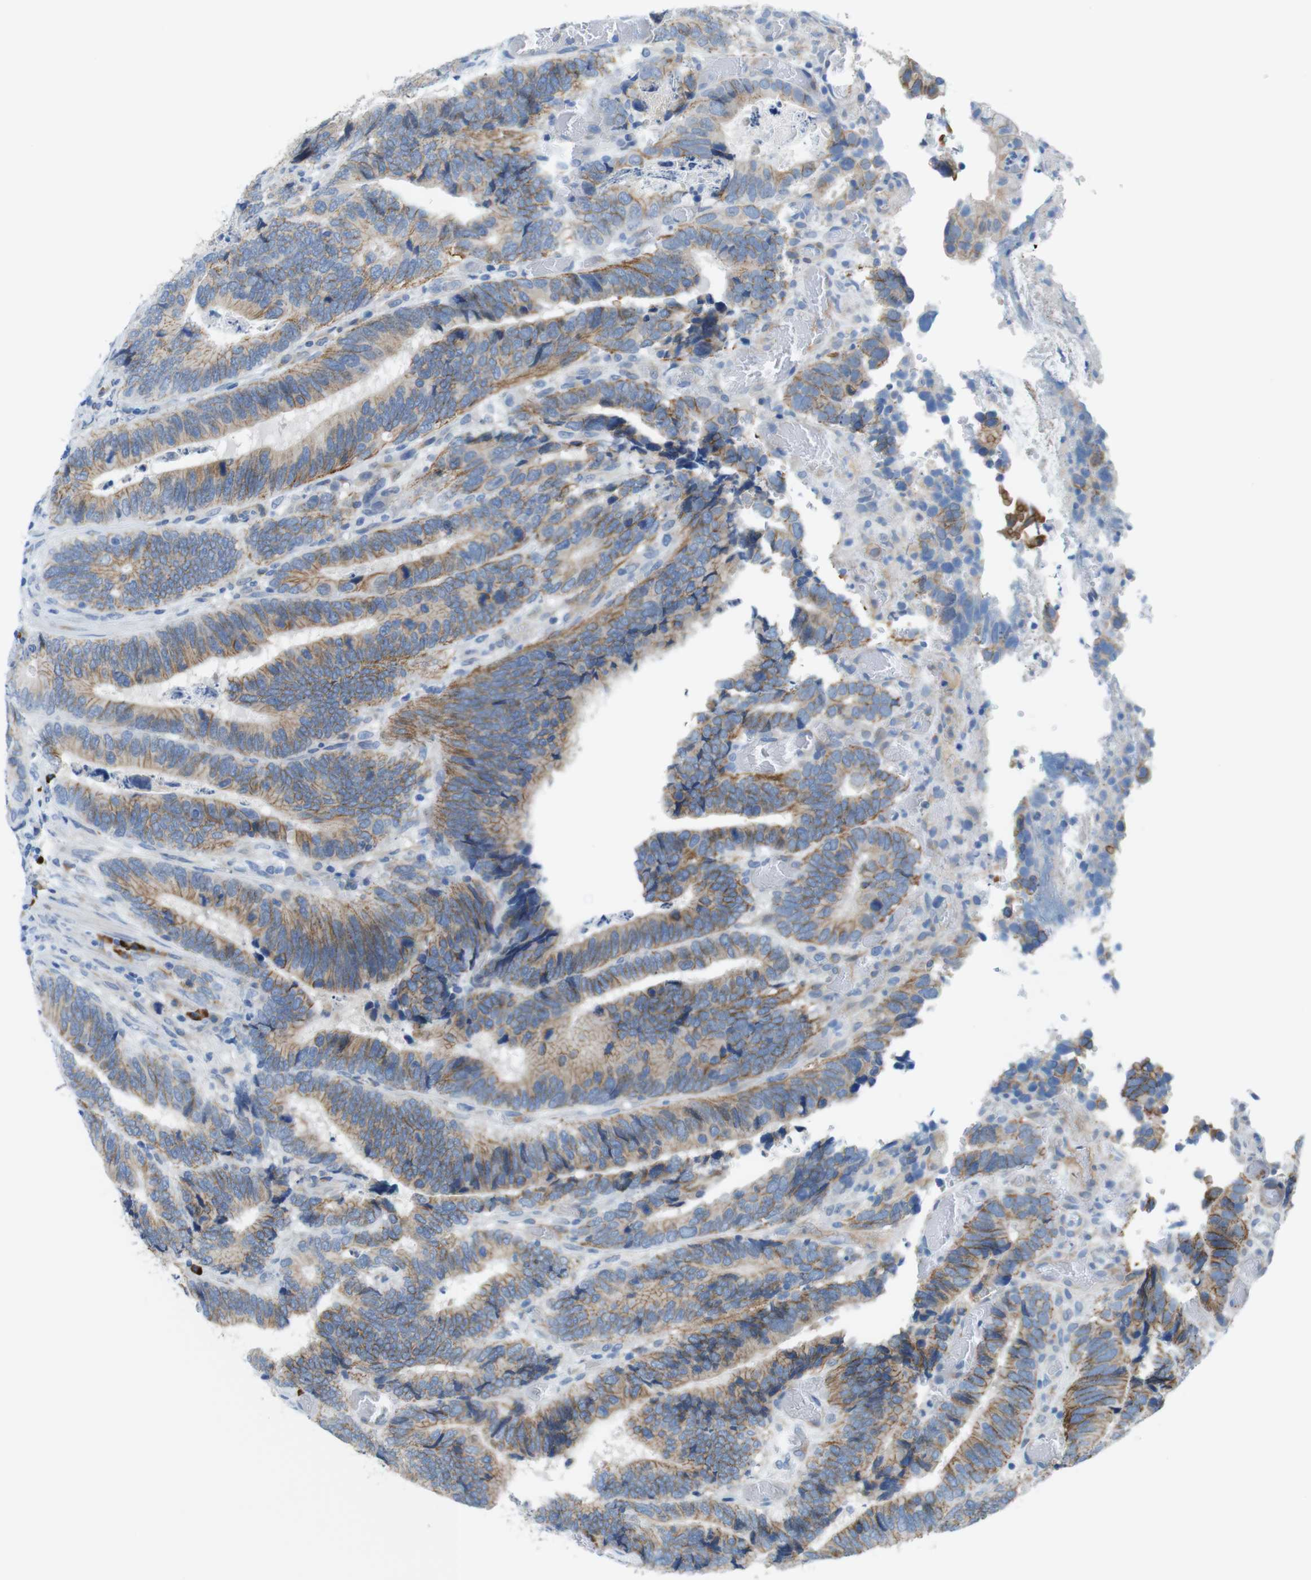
{"staining": {"intensity": "moderate", "quantity": "25%-75%", "location": "cytoplasmic/membranous"}, "tissue": "colorectal cancer", "cell_type": "Tumor cells", "image_type": "cancer", "snomed": [{"axis": "morphology", "description": "Adenocarcinoma, NOS"}, {"axis": "topography", "description": "Colon"}], "caption": "Tumor cells exhibit medium levels of moderate cytoplasmic/membranous staining in approximately 25%-75% of cells in human adenocarcinoma (colorectal). (Stains: DAB (3,3'-diaminobenzidine) in brown, nuclei in blue, Microscopy: brightfield microscopy at high magnification).", "gene": "CLMN", "patient": {"sex": "male", "age": 72}}